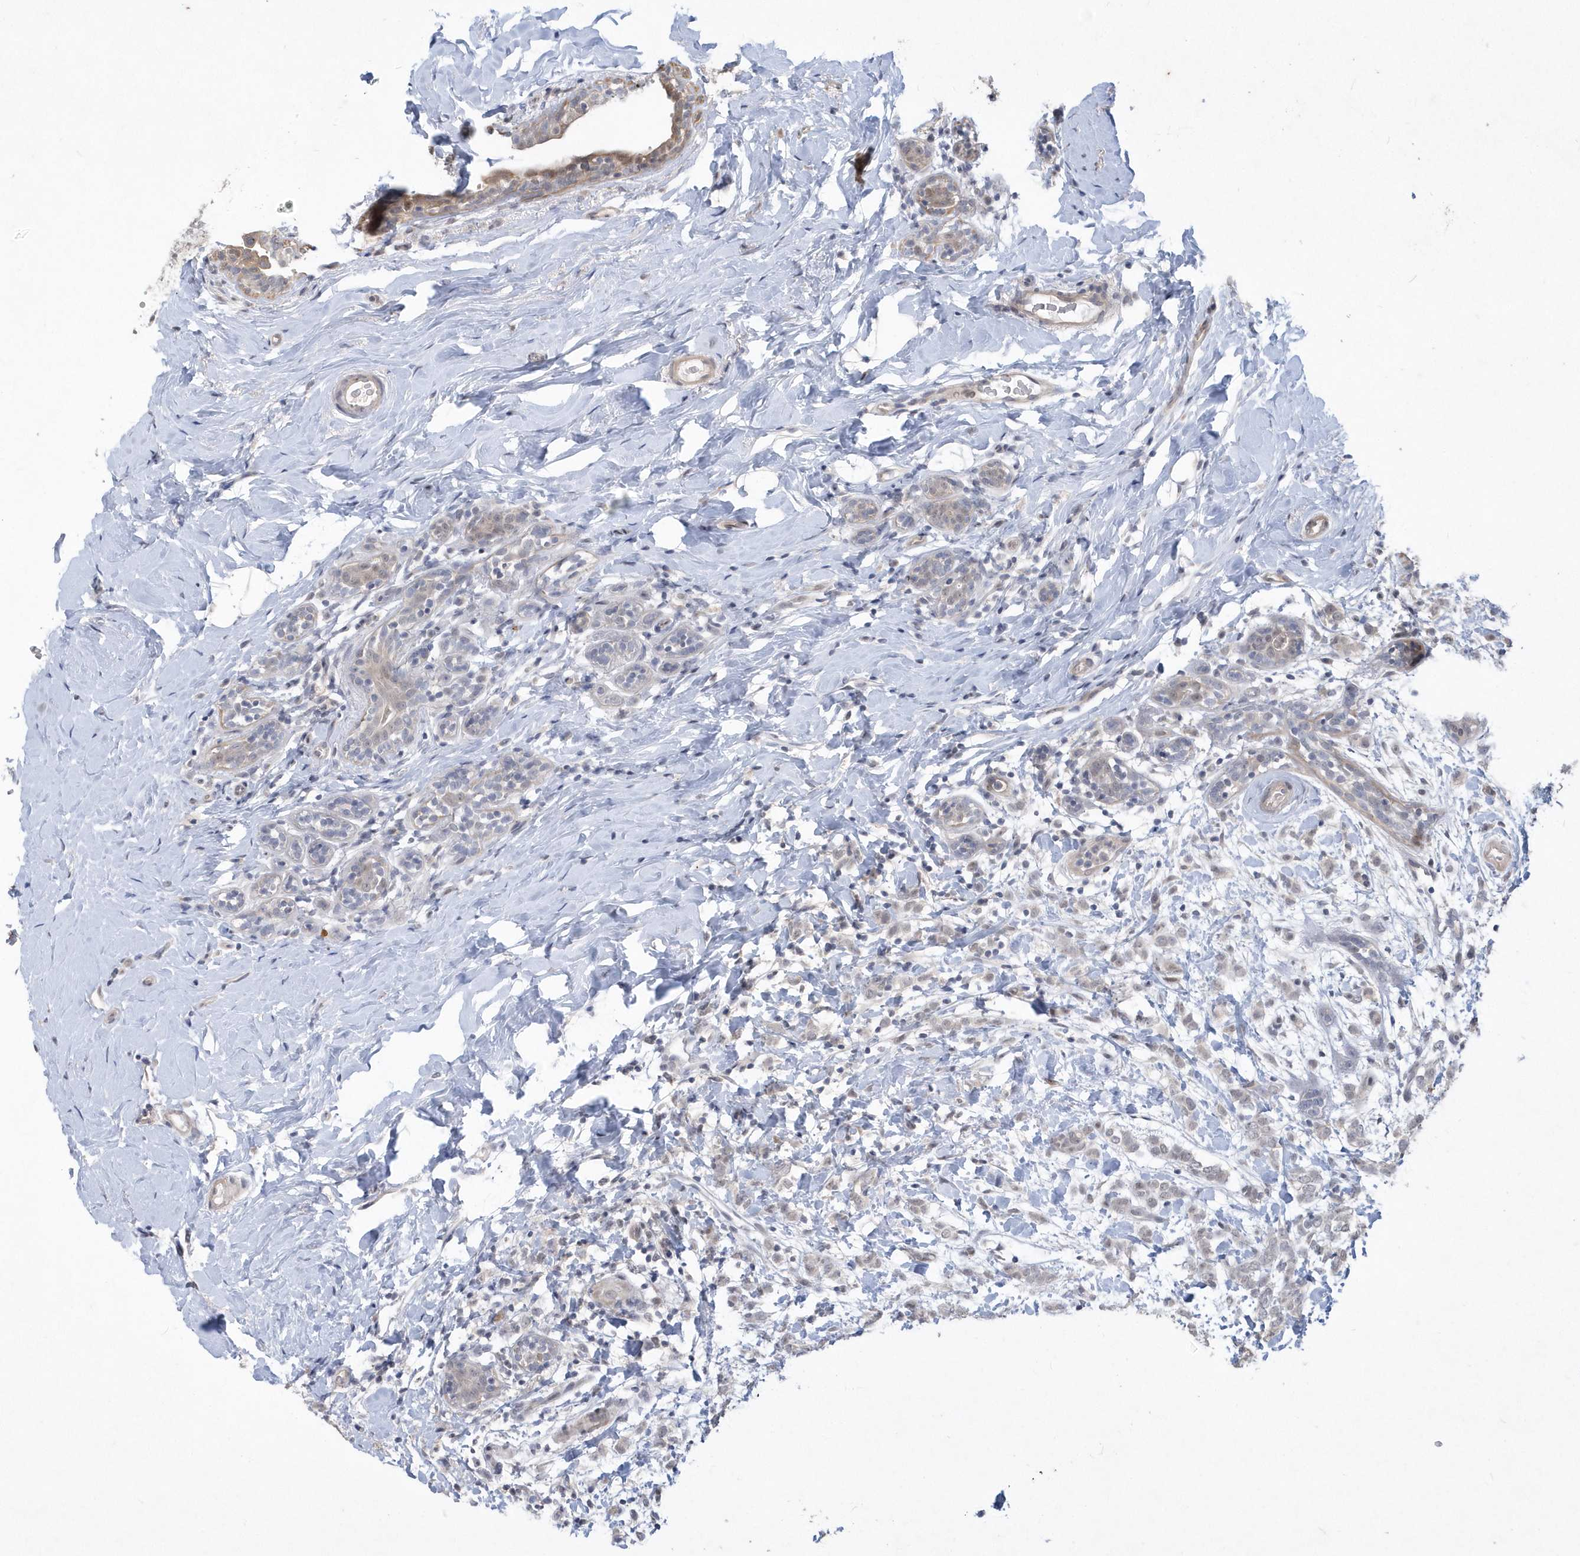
{"staining": {"intensity": "weak", "quantity": "<25%", "location": "nuclear"}, "tissue": "breast cancer", "cell_type": "Tumor cells", "image_type": "cancer", "snomed": [{"axis": "morphology", "description": "Normal tissue, NOS"}, {"axis": "morphology", "description": "Lobular carcinoma"}, {"axis": "topography", "description": "Breast"}], "caption": "Tumor cells show no significant protein positivity in lobular carcinoma (breast).", "gene": "TSPEAR", "patient": {"sex": "female", "age": 47}}